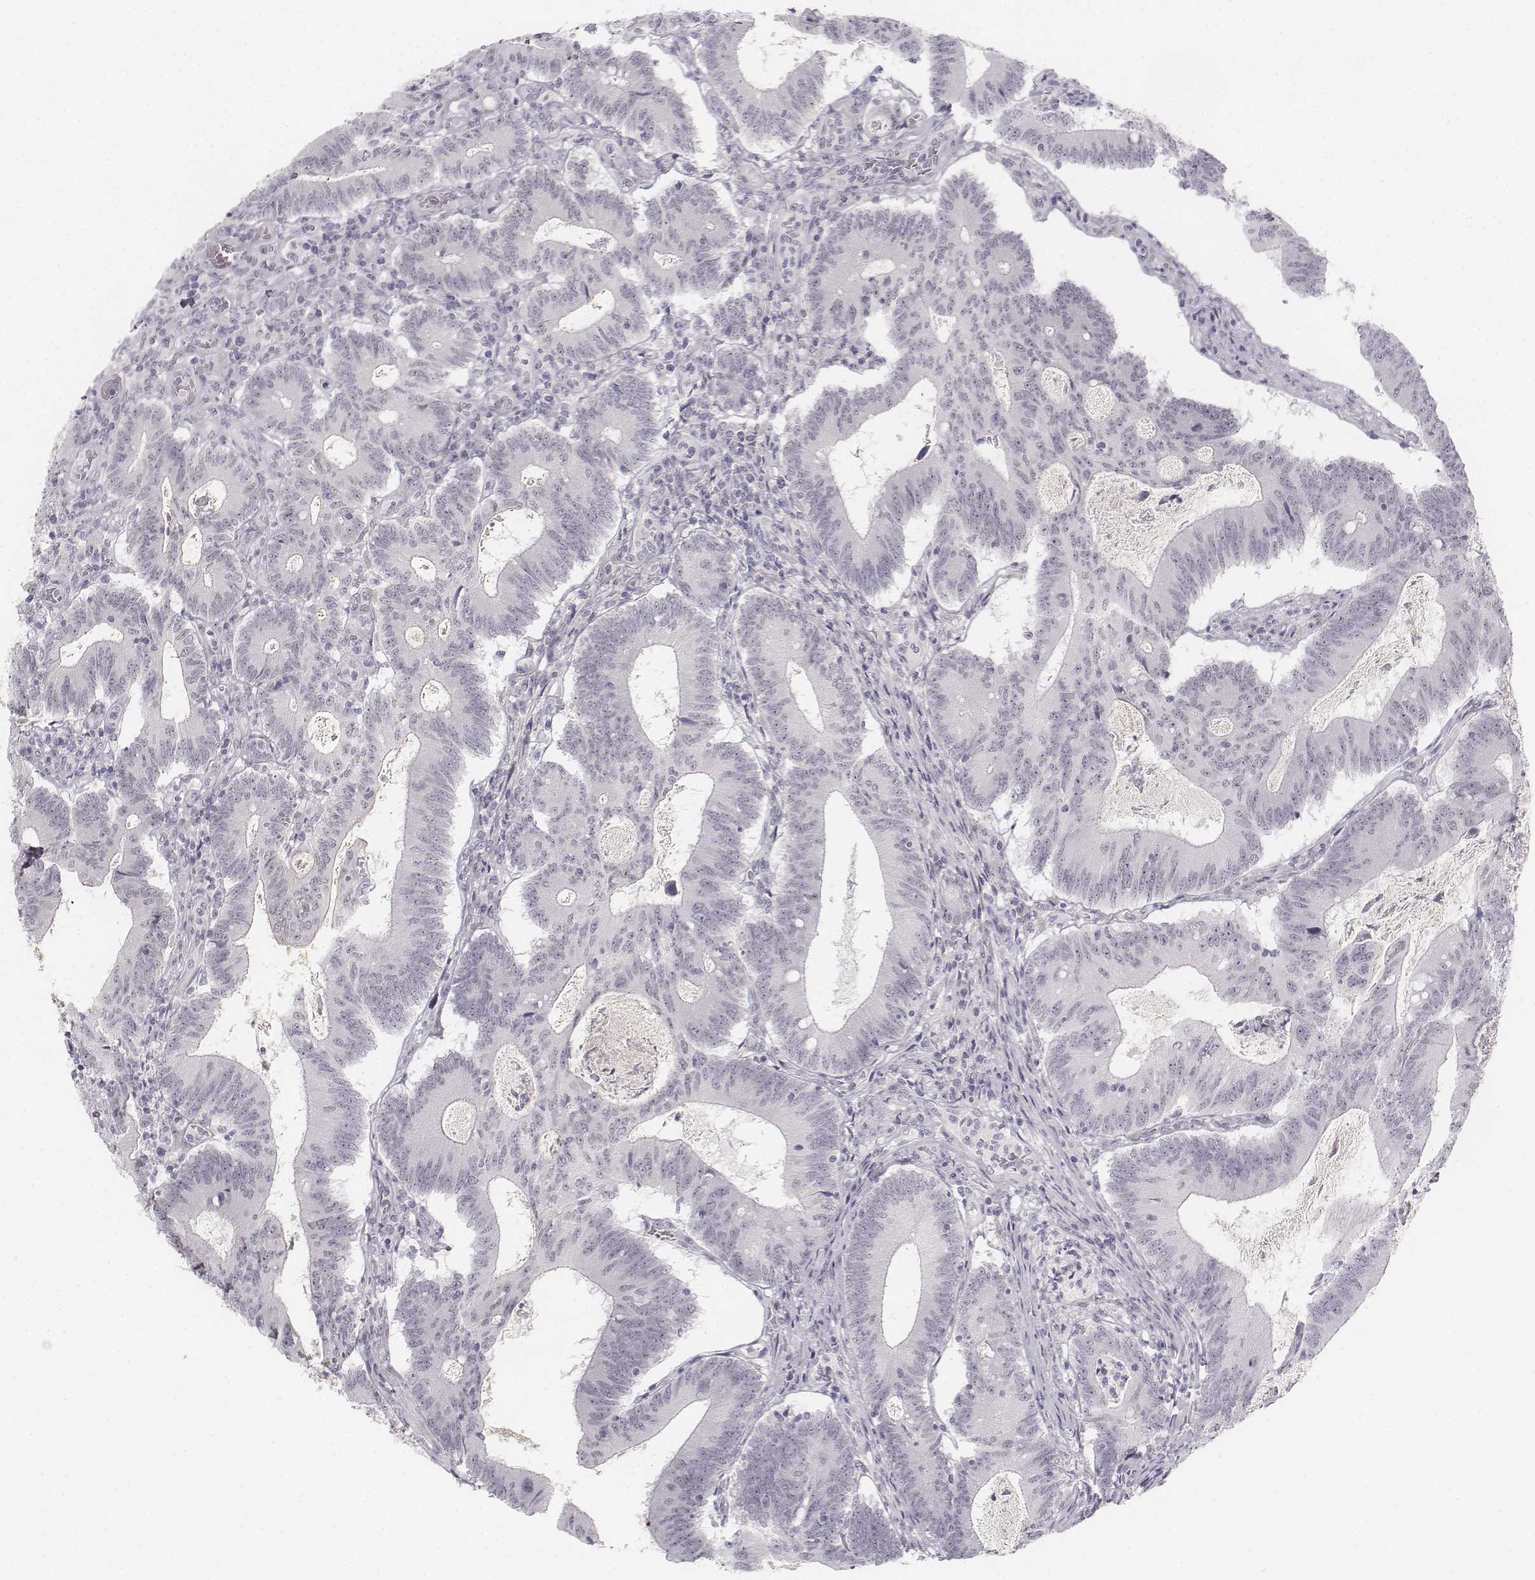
{"staining": {"intensity": "negative", "quantity": "none", "location": "none"}, "tissue": "colorectal cancer", "cell_type": "Tumor cells", "image_type": "cancer", "snomed": [{"axis": "morphology", "description": "Adenocarcinoma, NOS"}, {"axis": "topography", "description": "Colon"}], "caption": "DAB immunohistochemical staining of human colorectal adenocarcinoma shows no significant positivity in tumor cells. (Immunohistochemistry, brightfield microscopy, high magnification).", "gene": "KRT84", "patient": {"sex": "female", "age": 70}}